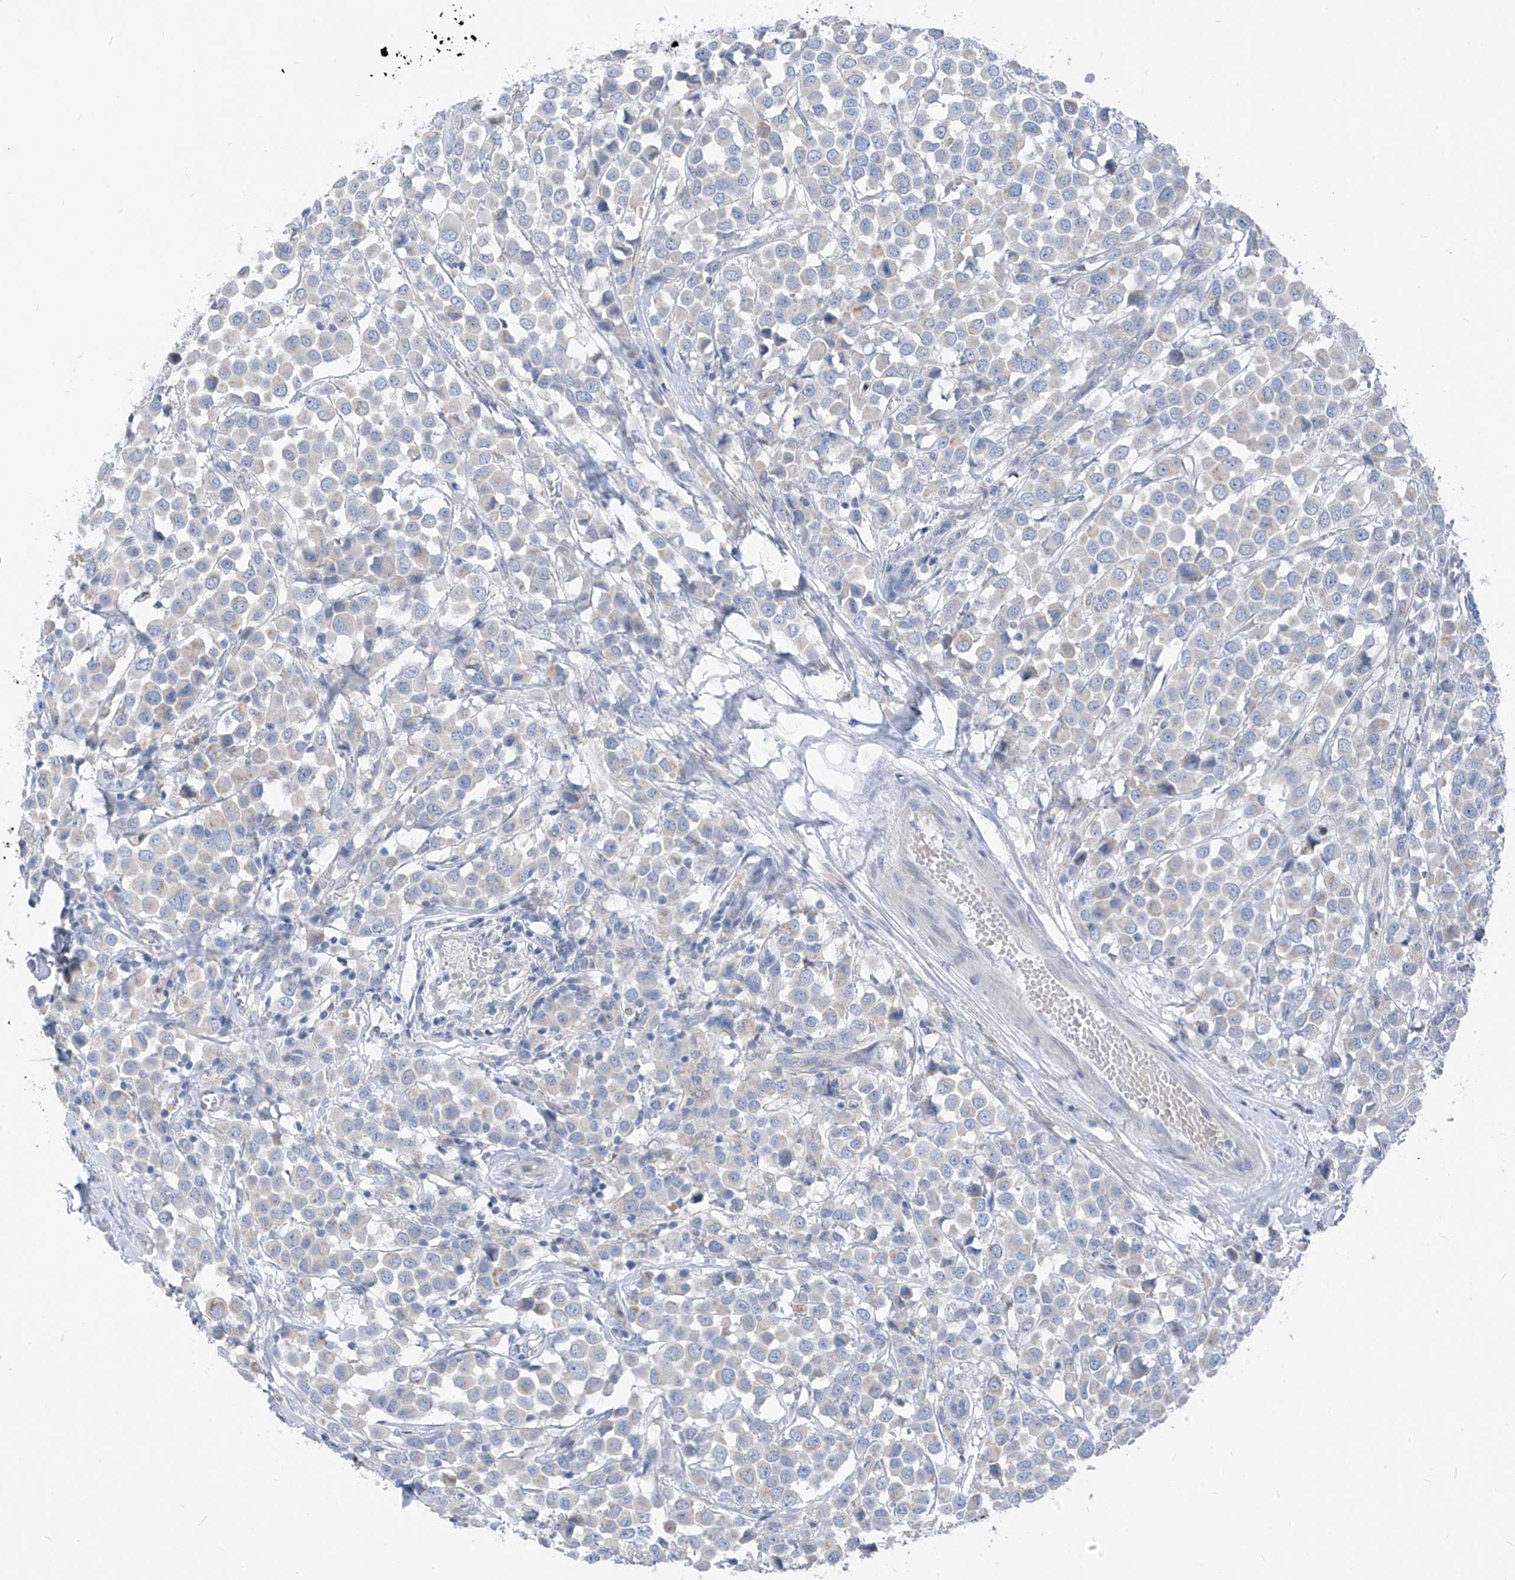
{"staining": {"intensity": "negative", "quantity": "none", "location": "none"}, "tissue": "breast cancer", "cell_type": "Tumor cells", "image_type": "cancer", "snomed": [{"axis": "morphology", "description": "Duct carcinoma"}, {"axis": "topography", "description": "Breast"}], "caption": "The micrograph exhibits no significant expression in tumor cells of breast cancer (intraductal carcinoma). Brightfield microscopy of IHC stained with DAB (brown) and hematoxylin (blue), captured at high magnification.", "gene": "LDAH", "patient": {"sex": "female", "age": 61}}